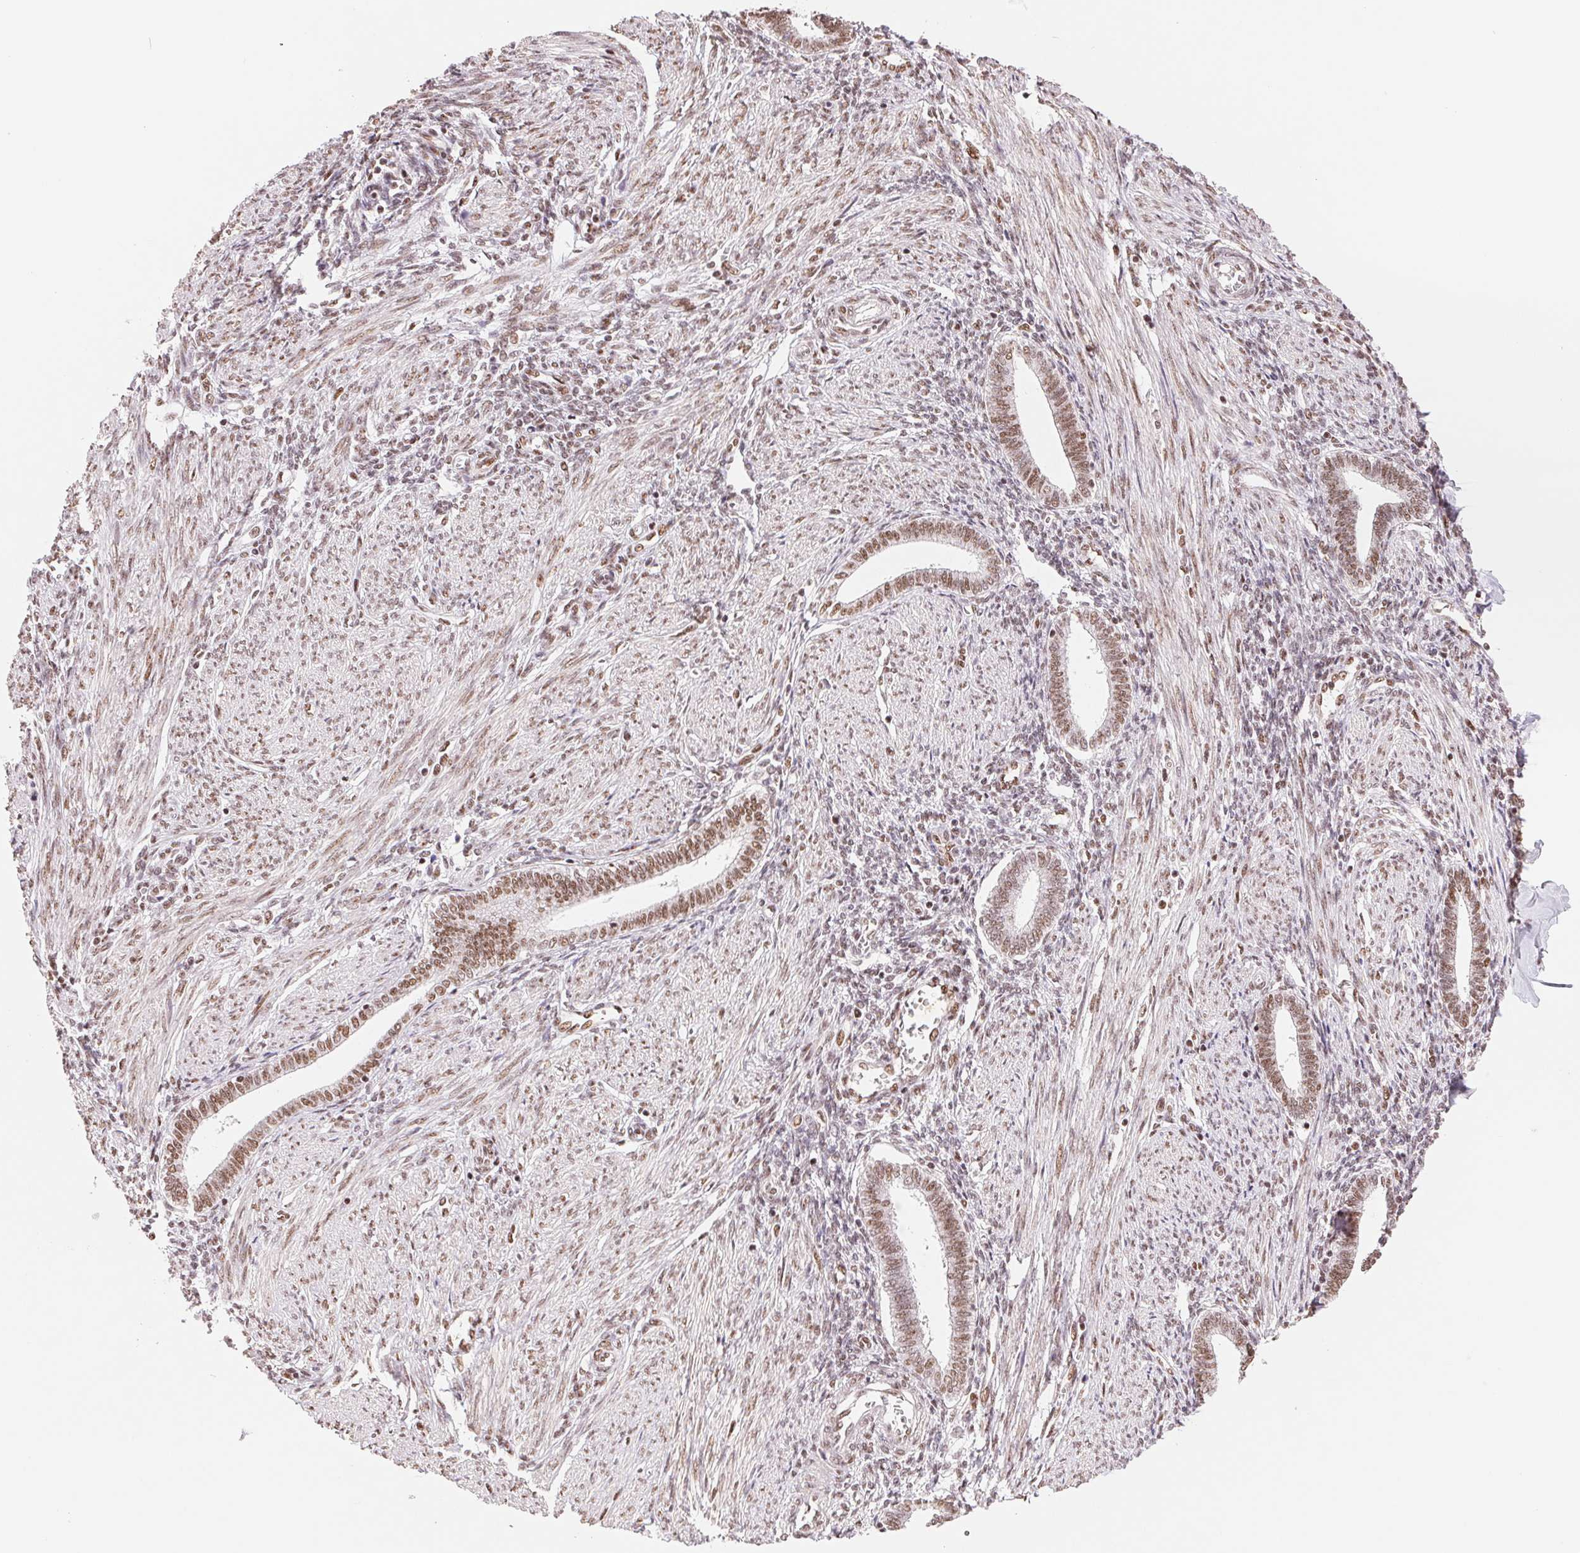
{"staining": {"intensity": "moderate", "quantity": ">75%", "location": "nuclear"}, "tissue": "endometrium", "cell_type": "Cells in endometrial stroma", "image_type": "normal", "snomed": [{"axis": "morphology", "description": "Normal tissue, NOS"}, {"axis": "topography", "description": "Endometrium"}], "caption": "DAB immunohistochemical staining of normal human endometrium exhibits moderate nuclear protein positivity in approximately >75% of cells in endometrial stroma. The staining is performed using DAB (3,3'-diaminobenzidine) brown chromogen to label protein expression. The nuclei are counter-stained blue using hematoxylin.", "gene": "SREK1", "patient": {"sex": "female", "age": 42}}